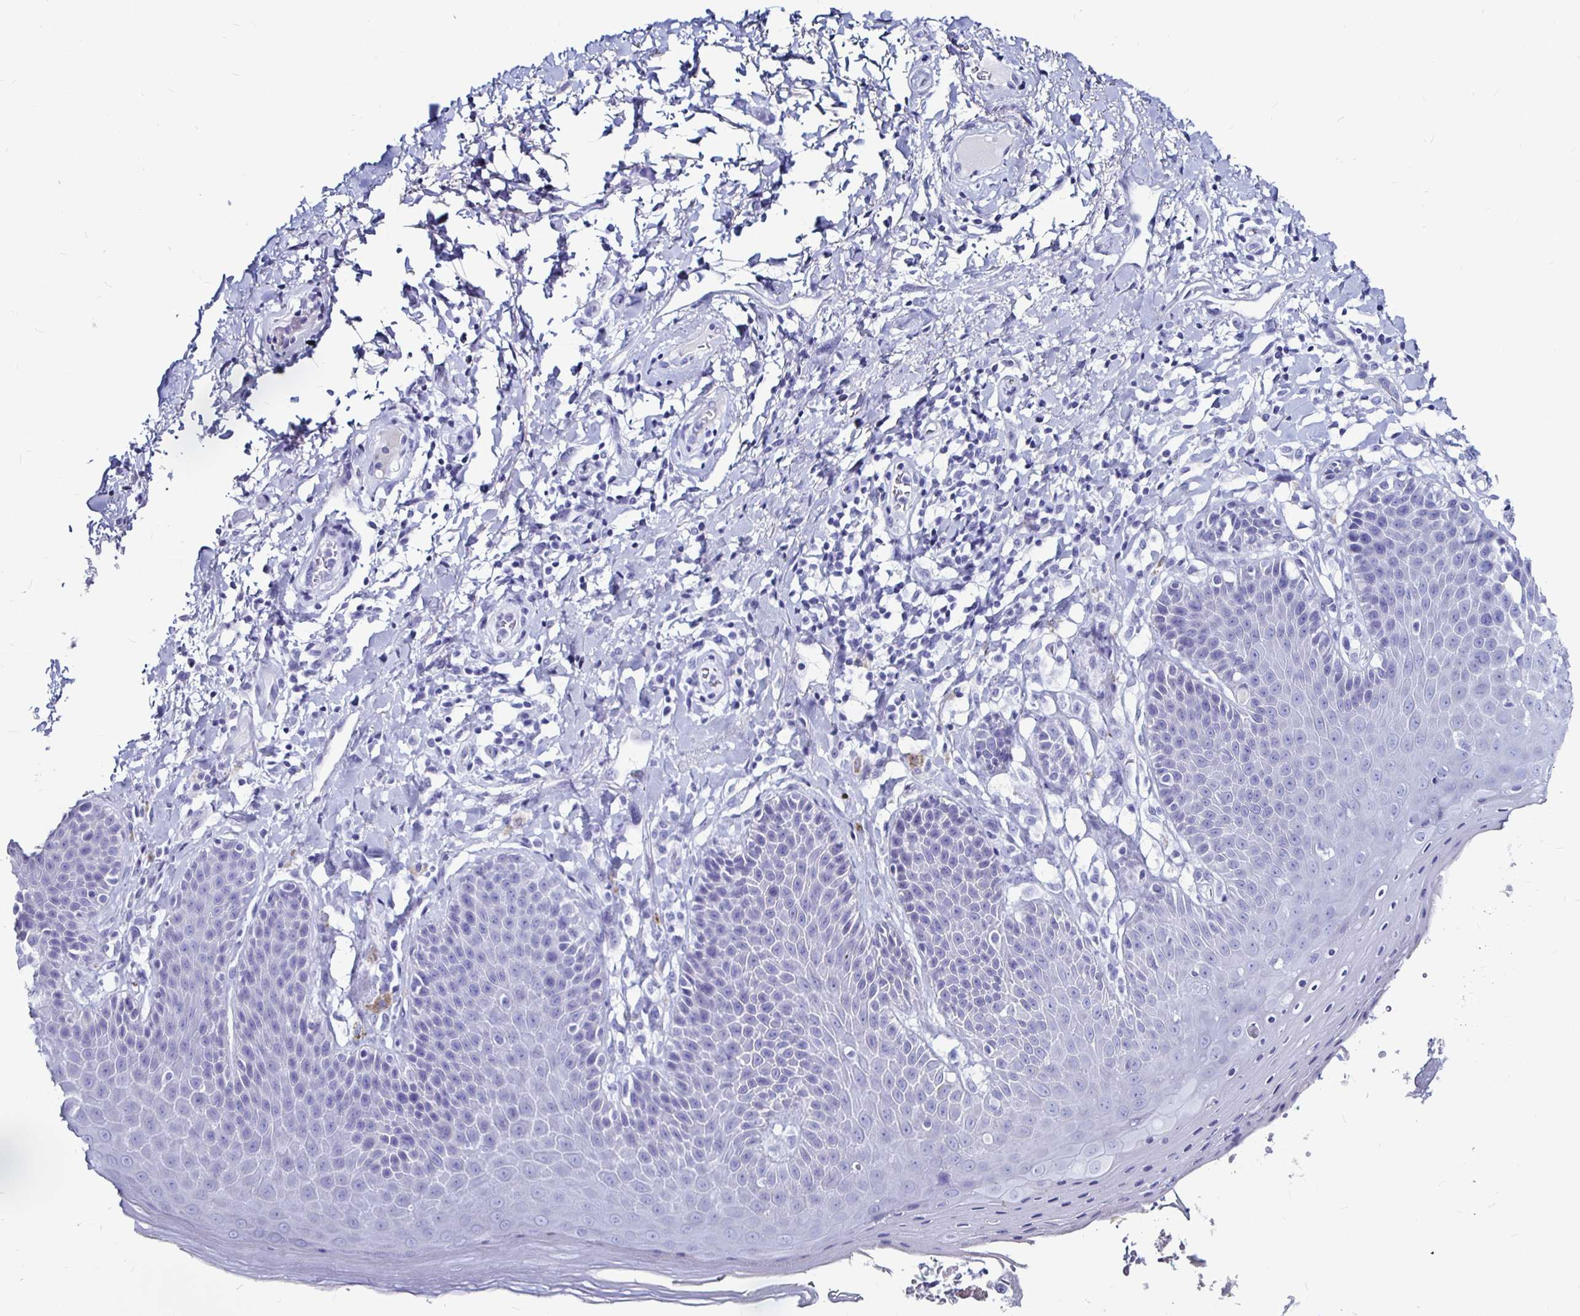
{"staining": {"intensity": "negative", "quantity": "none", "location": "none"}, "tissue": "skin", "cell_type": "Epidermal cells", "image_type": "normal", "snomed": [{"axis": "morphology", "description": "Normal tissue, NOS"}, {"axis": "topography", "description": "Anal"}, {"axis": "topography", "description": "Peripheral nerve tissue"}], "caption": "The photomicrograph demonstrates no staining of epidermal cells in unremarkable skin.", "gene": "LUZP4", "patient": {"sex": "male", "age": 51}}